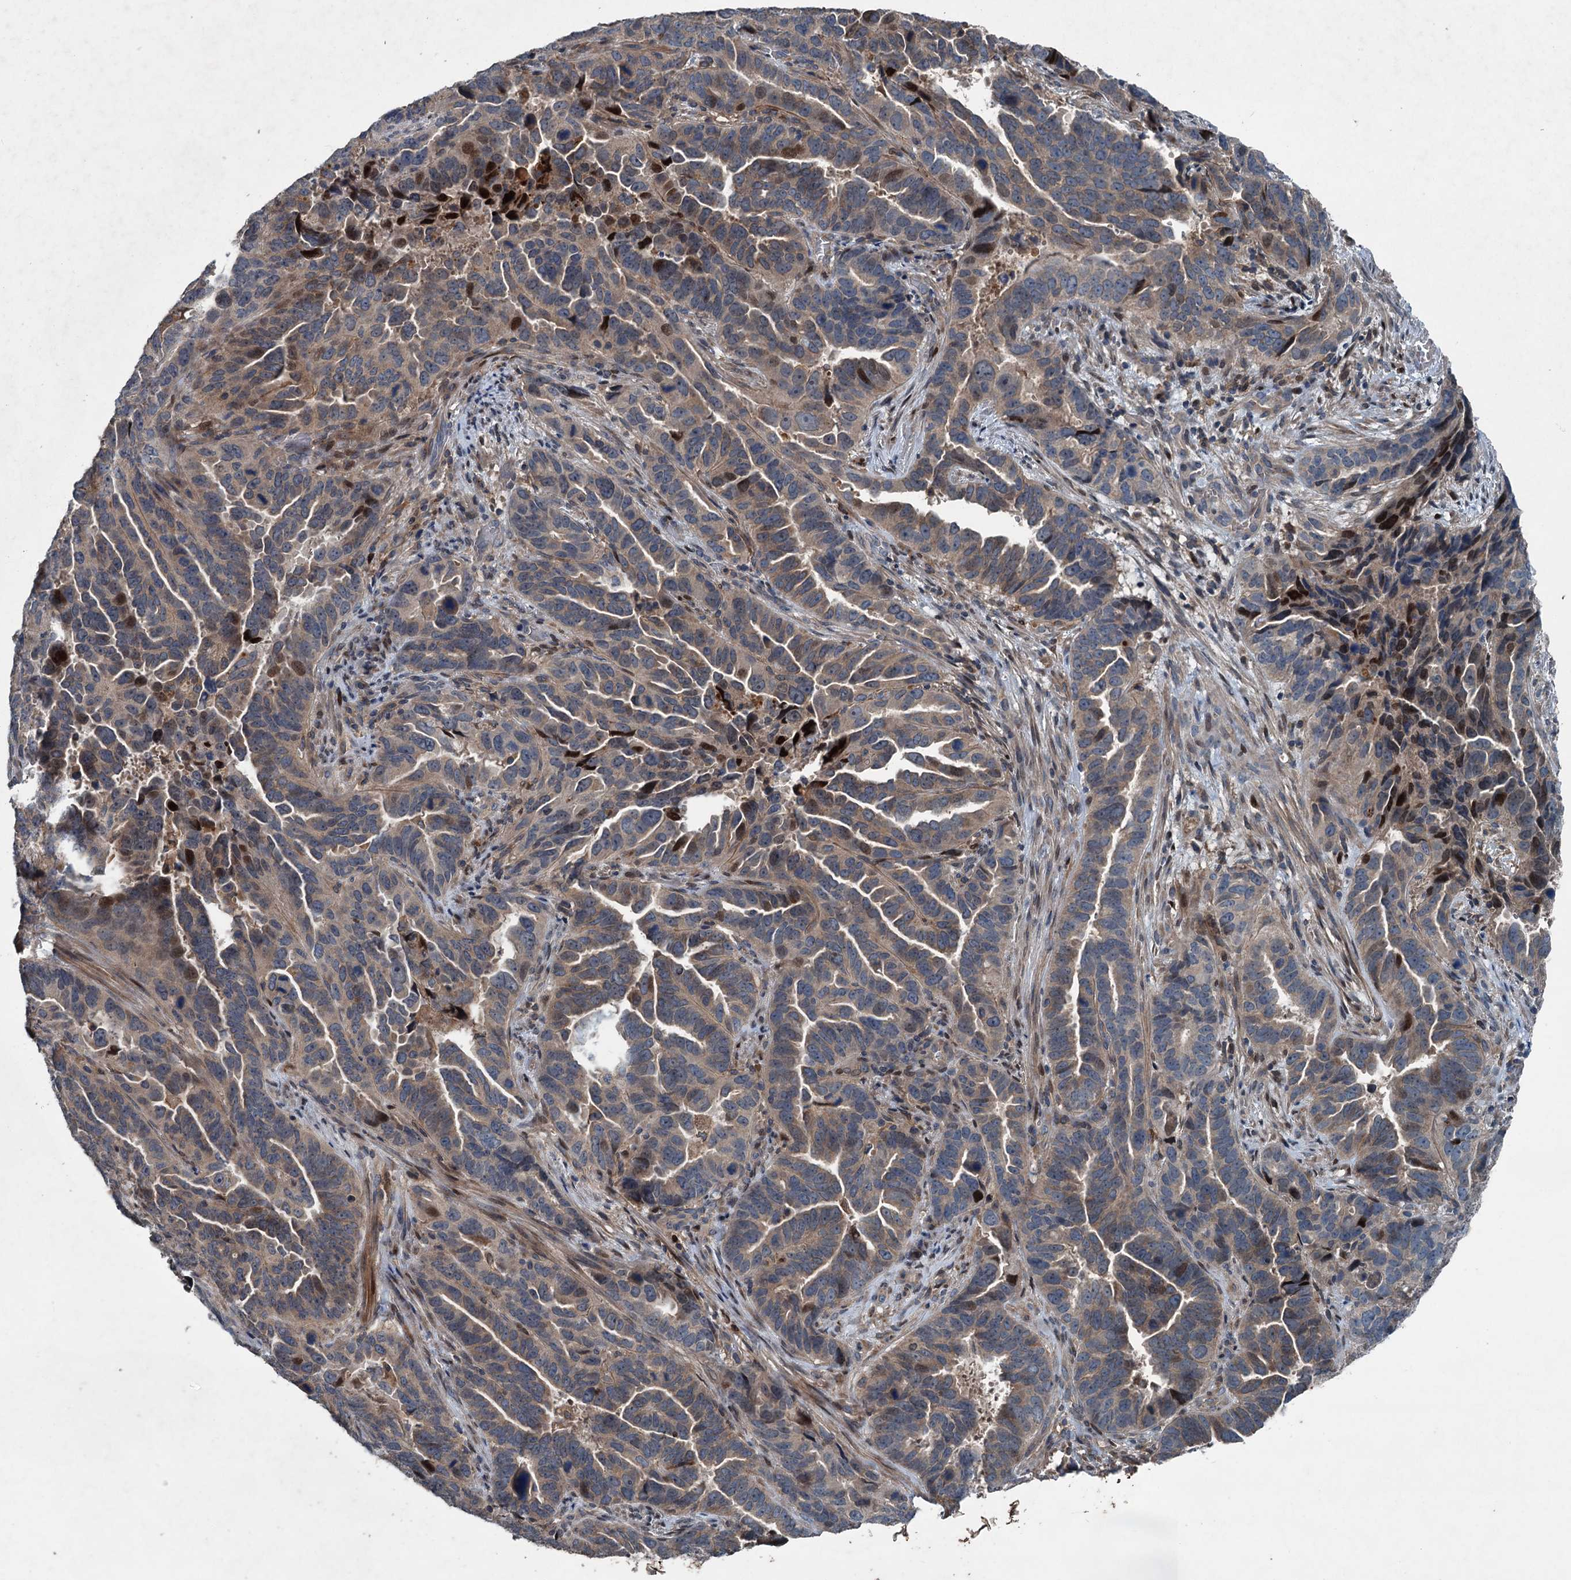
{"staining": {"intensity": "moderate", "quantity": "25%-75%", "location": "cytoplasmic/membranous,nuclear"}, "tissue": "endometrial cancer", "cell_type": "Tumor cells", "image_type": "cancer", "snomed": [{"axis": "morphology", "description": "Adenocarcinoma, NOS"}, {"axis": "topography", "description": "Endometrium"}], "caption": "Endometrial cancer was stained to show a protein in brown. There is medium levels of moderate cytoplasmic/membranous and nuclear positivity in approximately 25%-75% of tumor cells.", "gene": "TAPBPL", "patient": {"sex": "female", "age": 65}}